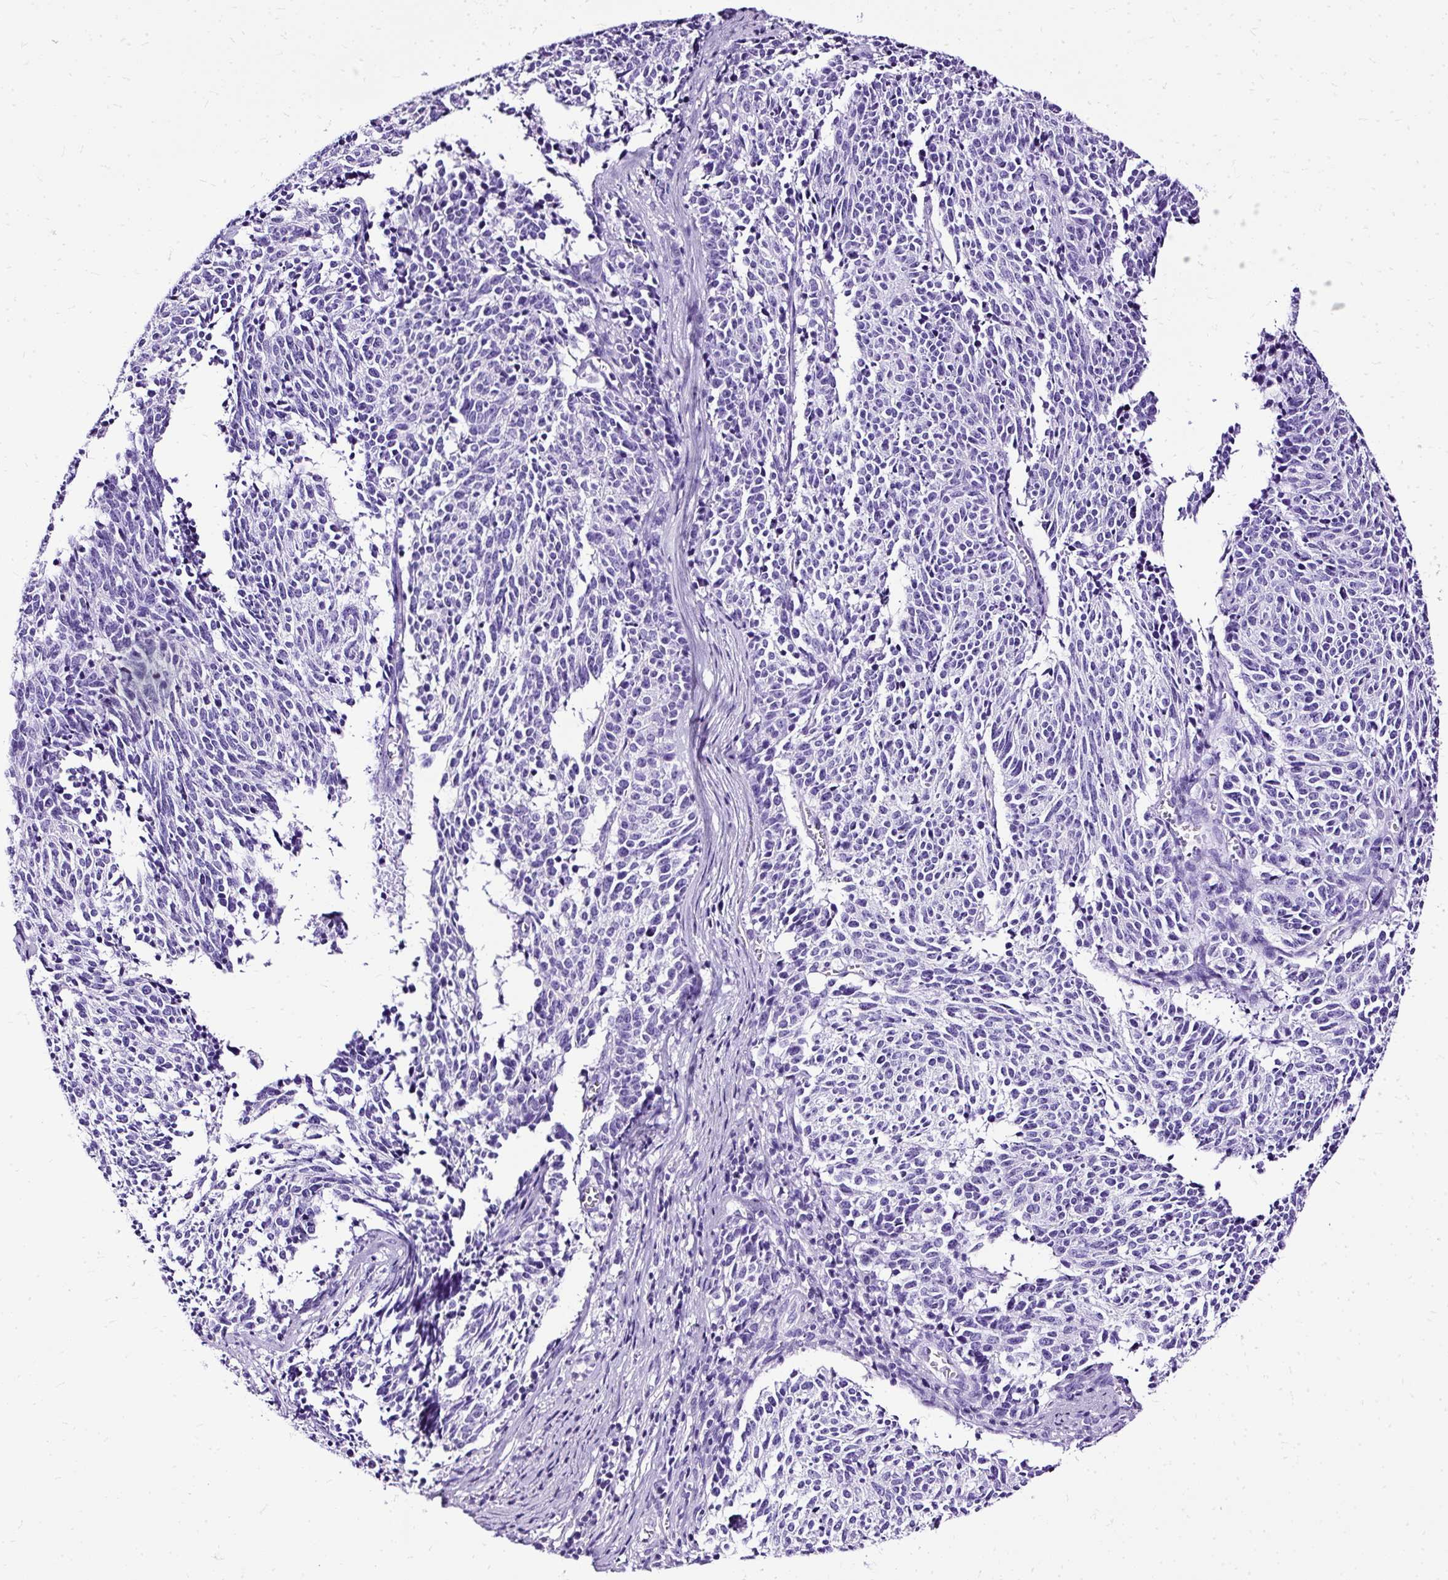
{"staining": {"intensity": "negative", "quantity": "none", "location": "none"}, "tissue": "cervical cancer", "cell_type": "Tumor cells", "image_type": "cancer", "snomed": [{"axis": "morphology", "description": "Squamous cell carcinoma, NOS"}, {"axis": "topography", "description": "Cervix"}], "caption": "A photomicrograph of human squamous cell carcinoma (cervical) is negative for staining in tumor cells. (DAB (3,3'-diaminobenzidine) immunohistochemistry (IHC) visualized using brightfield microscopy, high magnification).", "gene": "SLC8A2", "patient": {"sex": "female", "age": 29}}